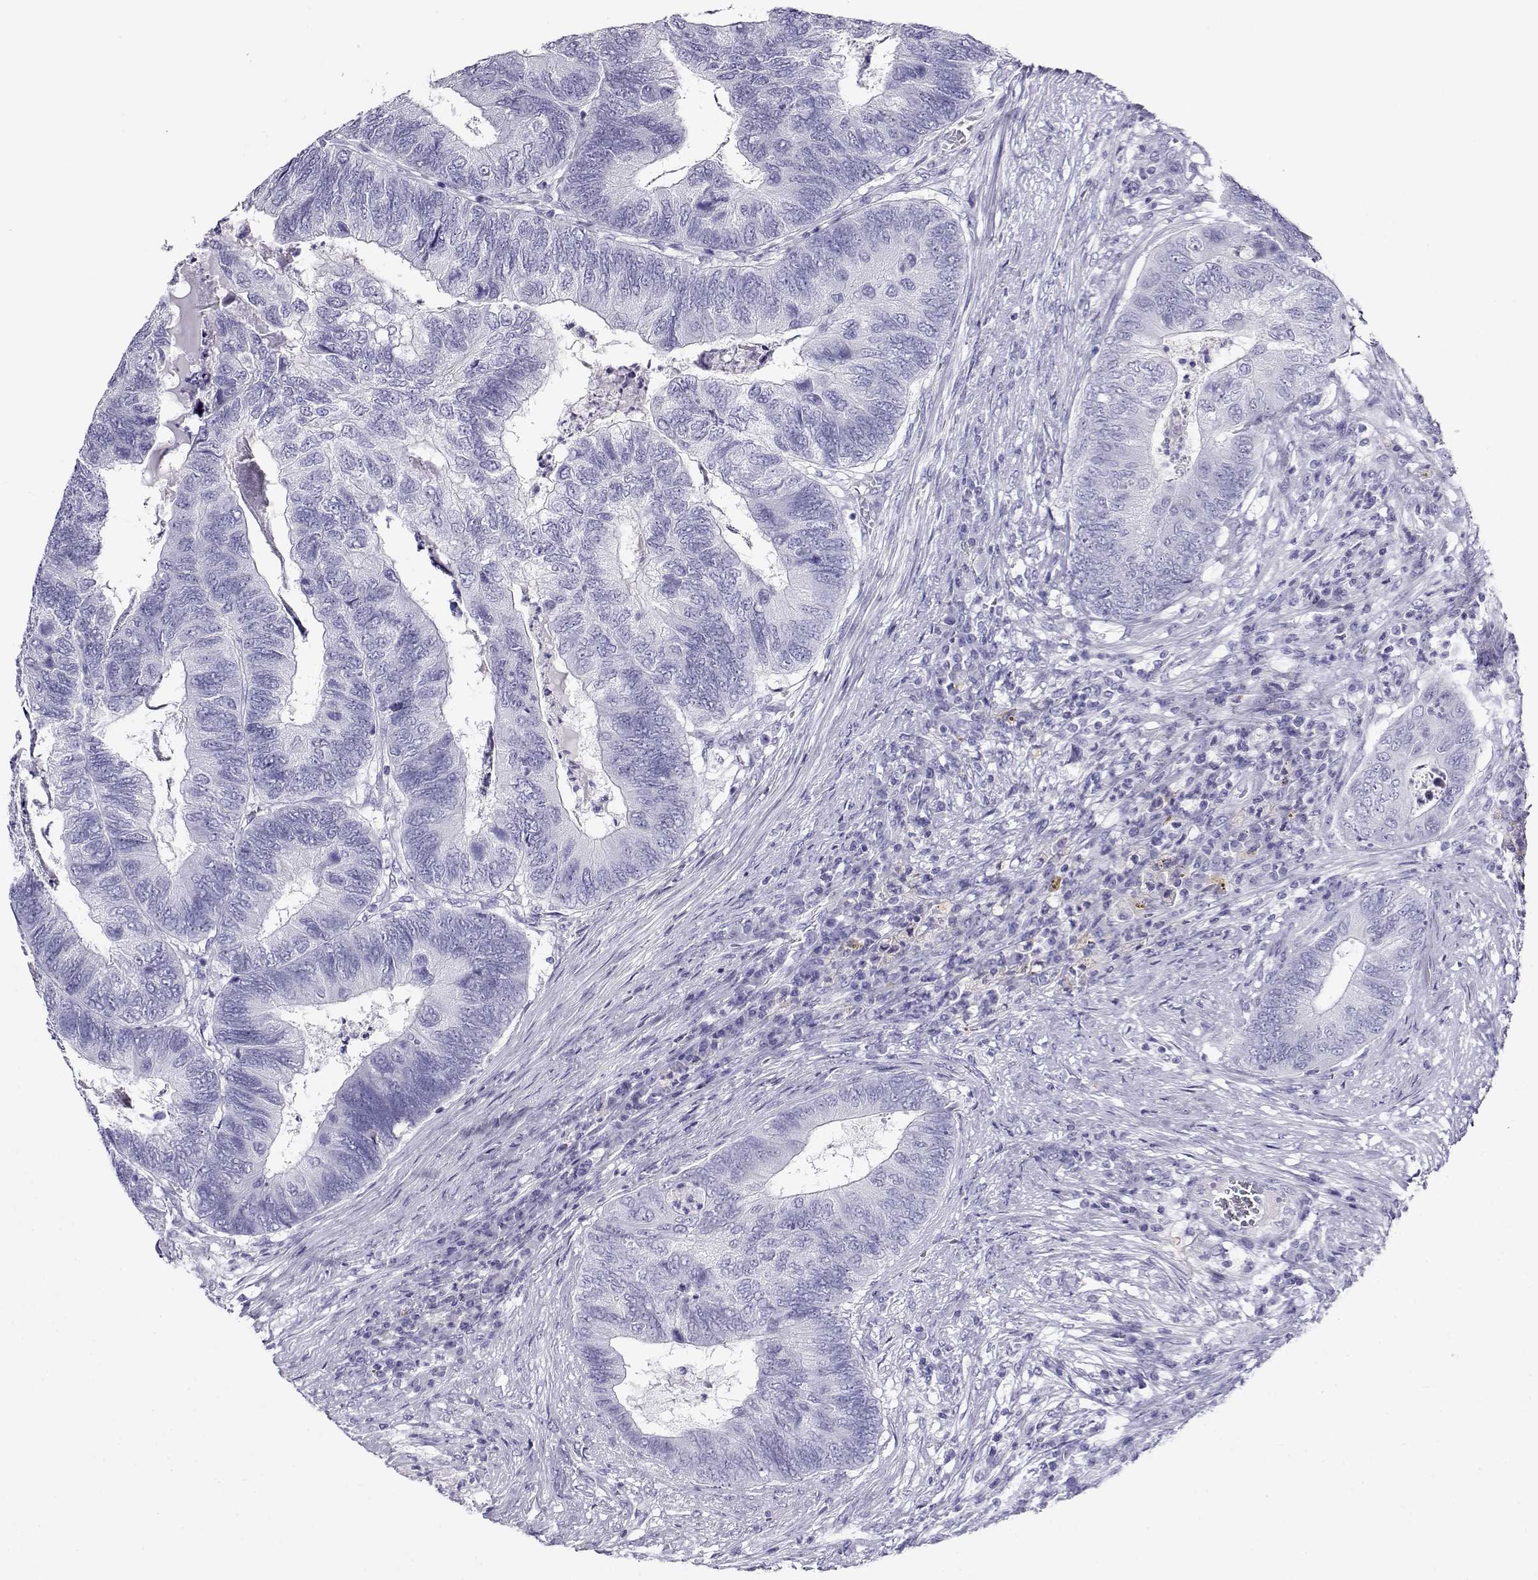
{"staining": {"intensity": "negative", "quantity": "none", "location": "none"}, "tissue": "colorectal cancer", "cell_type": "Tumor cells", "image_type": "cancer", "snomed": [{"axis": "morphology", "description": "Adenocarcinoma, NOS"}, {"axis": "topography", "description": "Colon"}], "caption": "Immunohistochemical staining of colorectal cancer exhibits no significant expression in tumor cells.", "gene": "RHOXF2", "patient": {"sex": "female", "age": 67}}